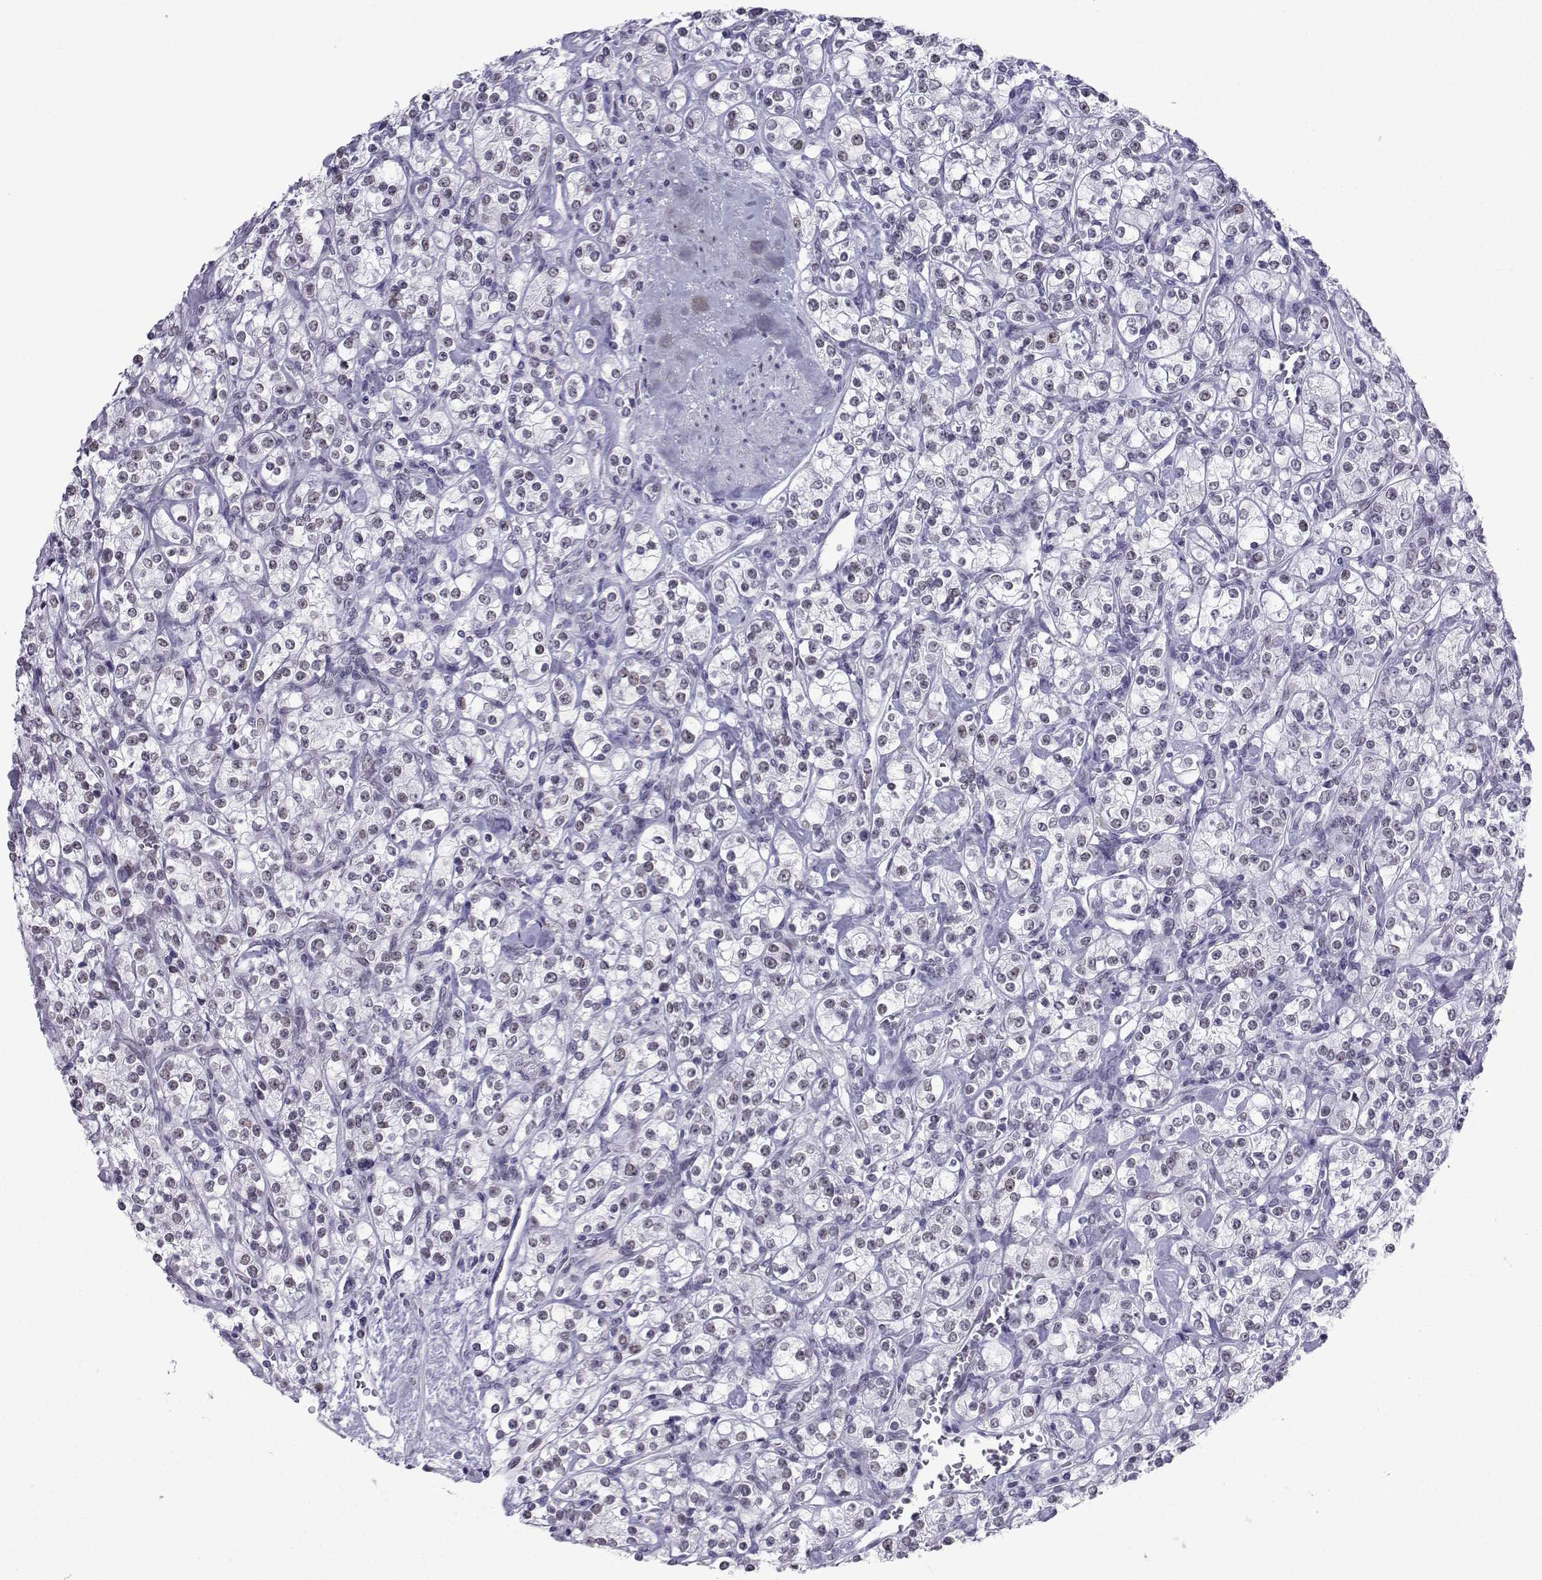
{"staining": {"intensity": "negative", "quantity": "none", "location": "none"}, "tissue": "renal cancer", "cell_type": "Tumor cells", "image_type": "cancer", "snomed": [{"axis": "morphology", "description": "Adenocarcinoma, NOS"}, {"axis": "topography", "description": "Kidney"}], "caption": "This is an IHC histopathology image of adenocarcinoma (renal). There is no positivity in tumor cells.", "gene": "LORICRIN", "patient": {"sex": "male", "age": 77}}